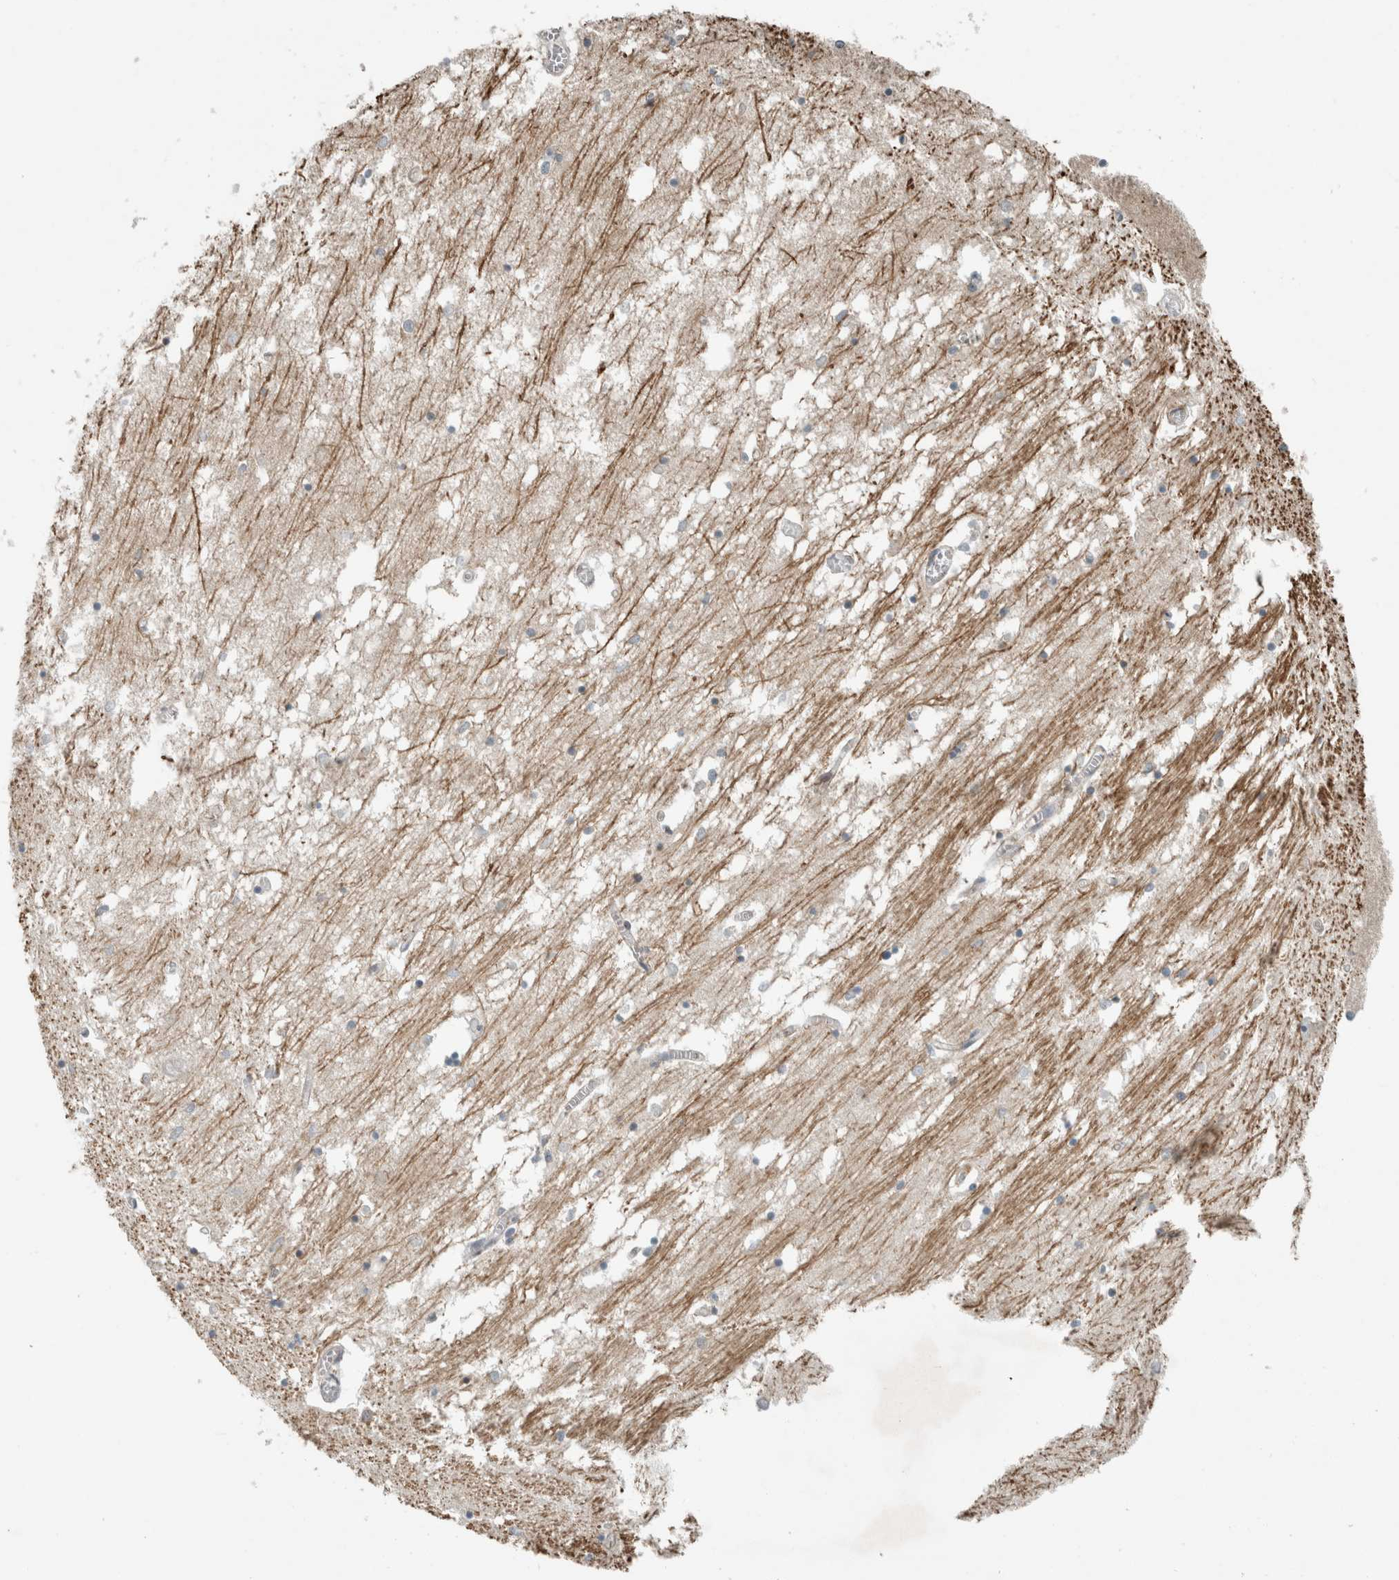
{"staining": {"intensity": "negative", "quantity": "none", "location": "none"}, "tissue": "hippocampus", "cell_type": "Glial cells", "image_type": "normal", "snomed": [{"axis": "morphology", "description": "Normal tissue, NOS"}, {"axis": "topography", "description": "Hippocampus"}], "caption": "Immunohistochemistry histopathology image of unremarkable hippocampus: hippocampus stained with DAB (3,3'-diaminobenzidine) demonstrates no significant protein staining in glial cells.", "gene": "KIF1C", "patient": {"sex": "male", "age": 70}}